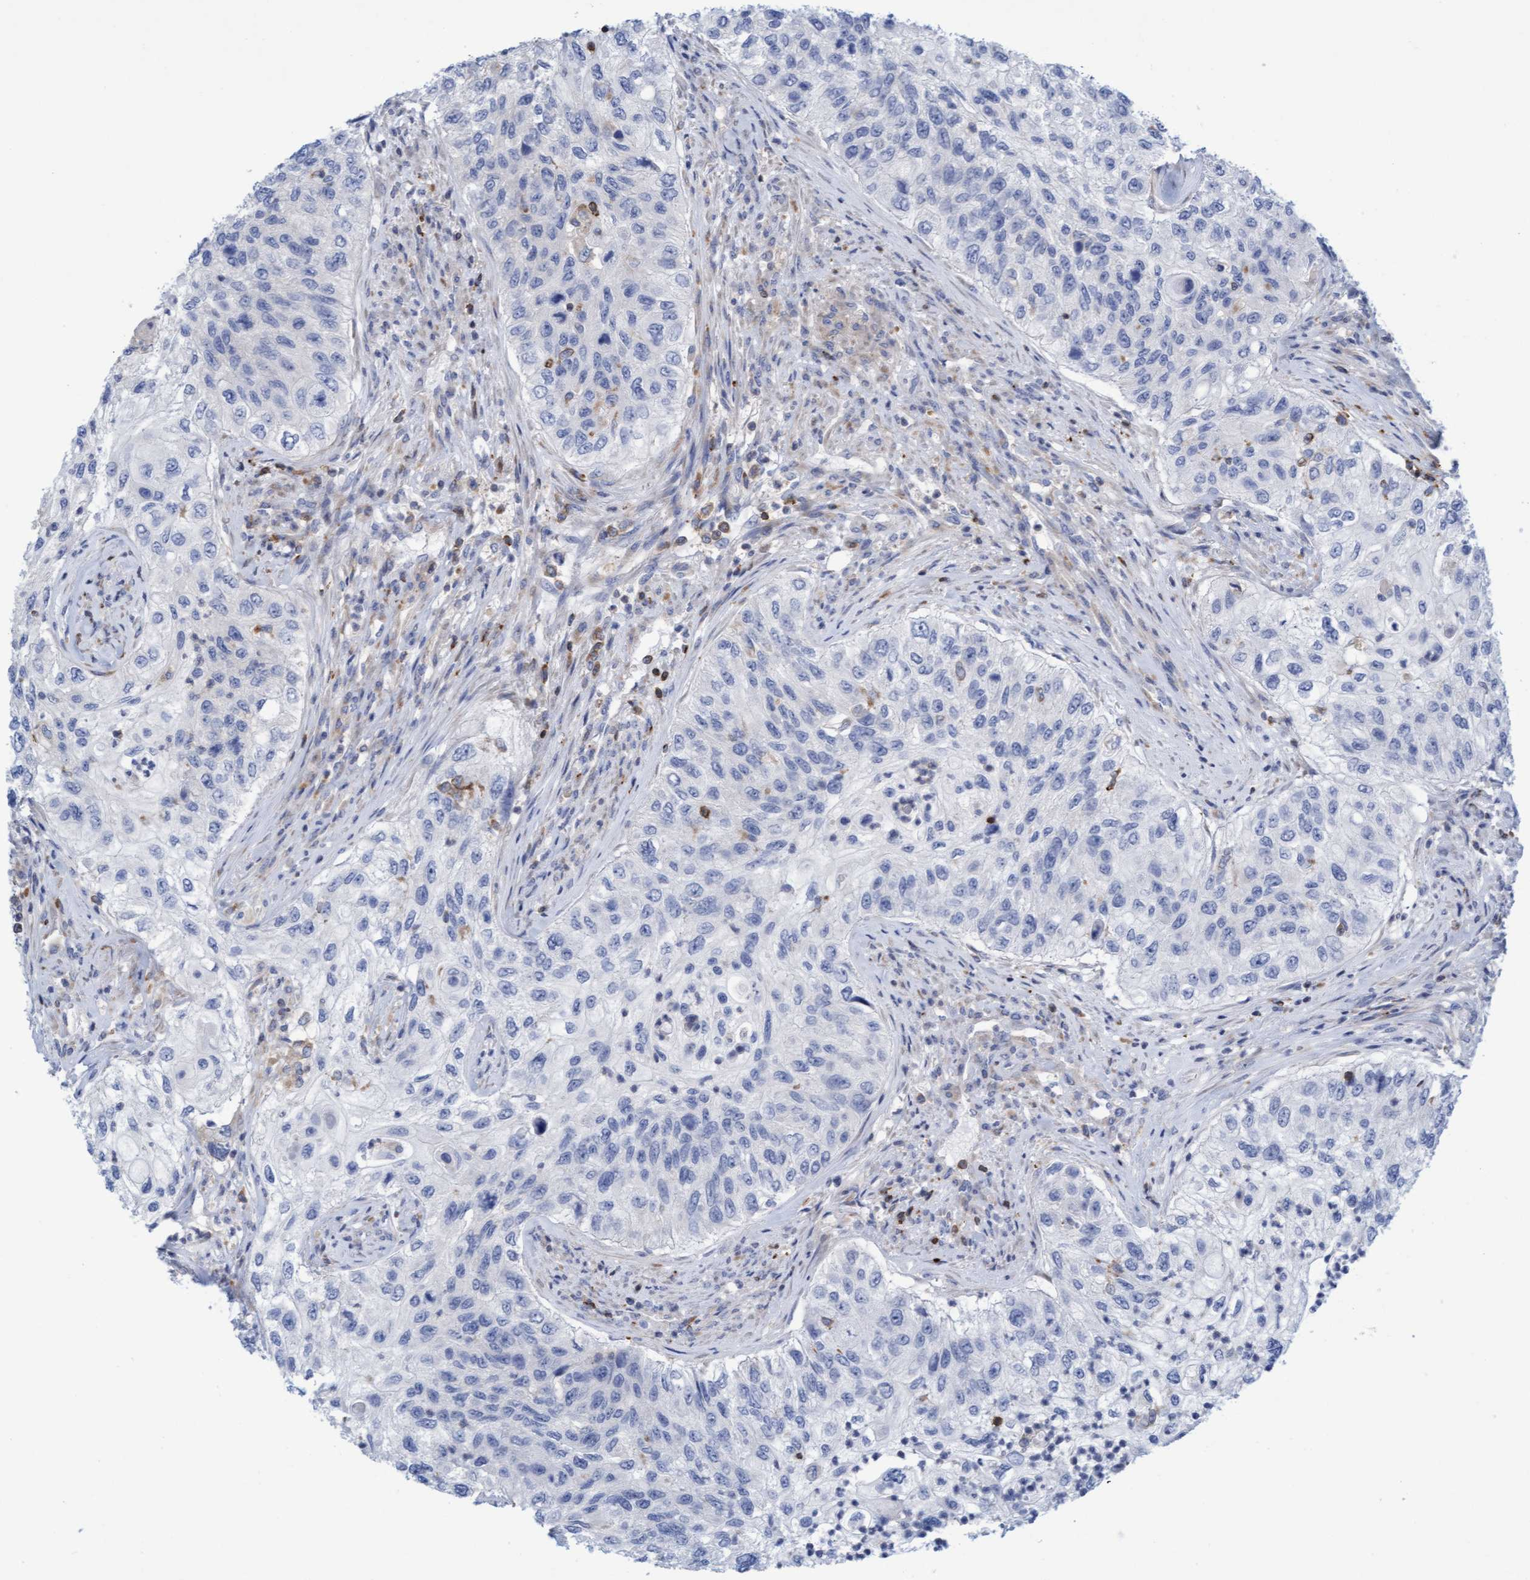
{"staining": {"intensity": "negative", "quantity": "none", "location": "none"}, "tissue": "urothelial cancer", "cell_type": "Tumor cells", "image_type": "cancer", "snomed": [{"axis": "morphology", "description": "Urothelial carcinoma, High grade"}, {"axis": "topography", "description": "Urinary bladder"}], "caption": "High magnification brightfield microscopy of urothelial cancer stained with DAB (3,3'-diaminobenzidine) (brown) and counterstained with hematoxylin (blue): tumor cells show no significant expression.", "gene": "FNBP1", "patient": {"sex": "female", "age": 60}}